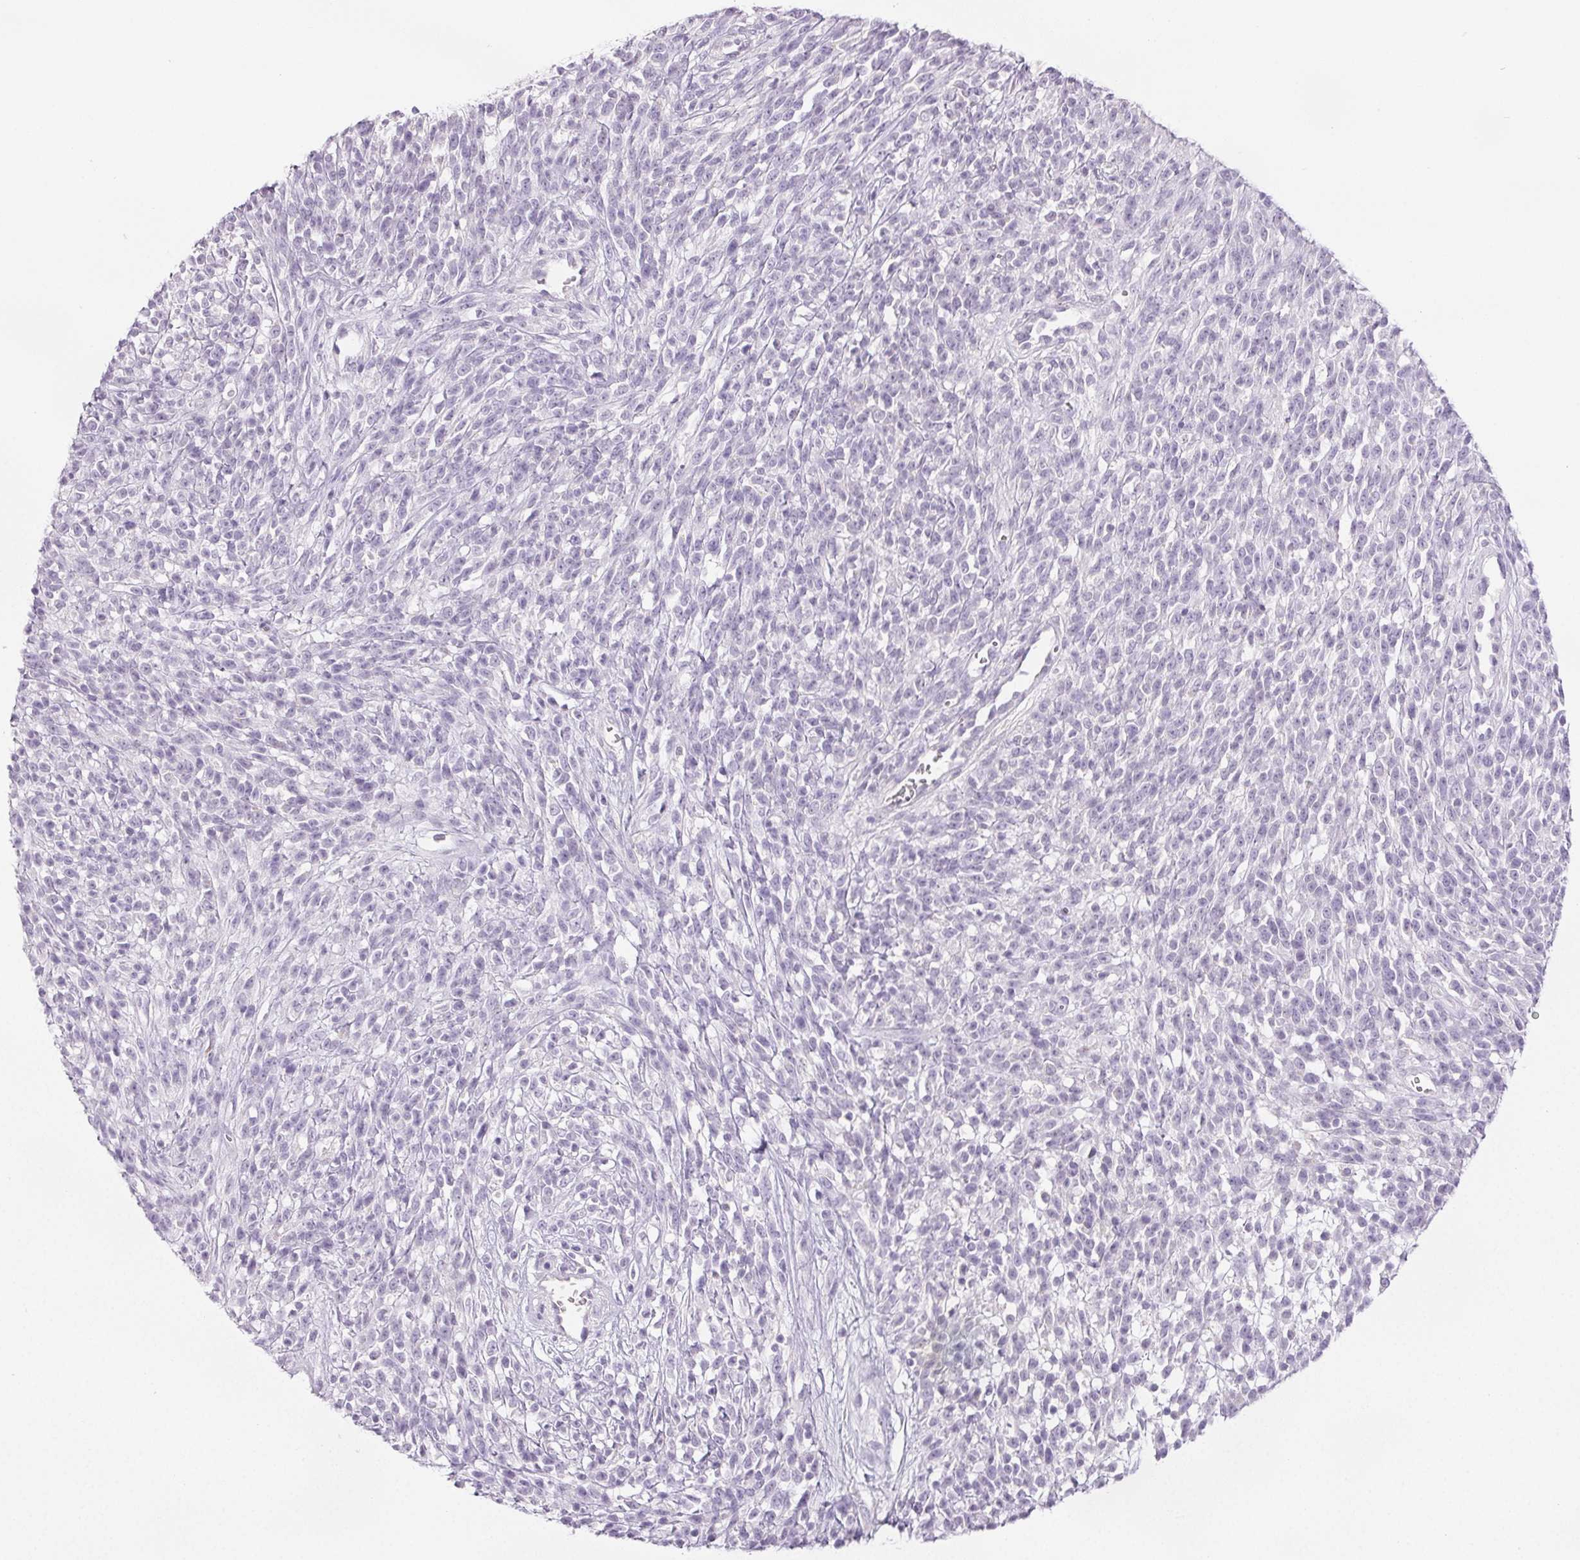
{"staining": {"intensity": "negative", "quantity": "none", "location": "none"}, "tissue": "melanoma", "cell_type": "Tumor cells", "image_type": "cancer", "snomed": [{"axis": "morphology", "description": "Malignant melanoma, NOS"}, {"axis": "topography", "description": "Skin"}, {"axis": "topography", "description": "Skin of trunk"}], "caption": "Immunohistochemistry micrograph of neoplastic tissue: melanoma stained with DAB (3,3'-diaminobenzidine) reveals no significant protein positivity in tumor cells.", "gene": "COL7A1", "patient": {"sex": "male", "age": 74}}